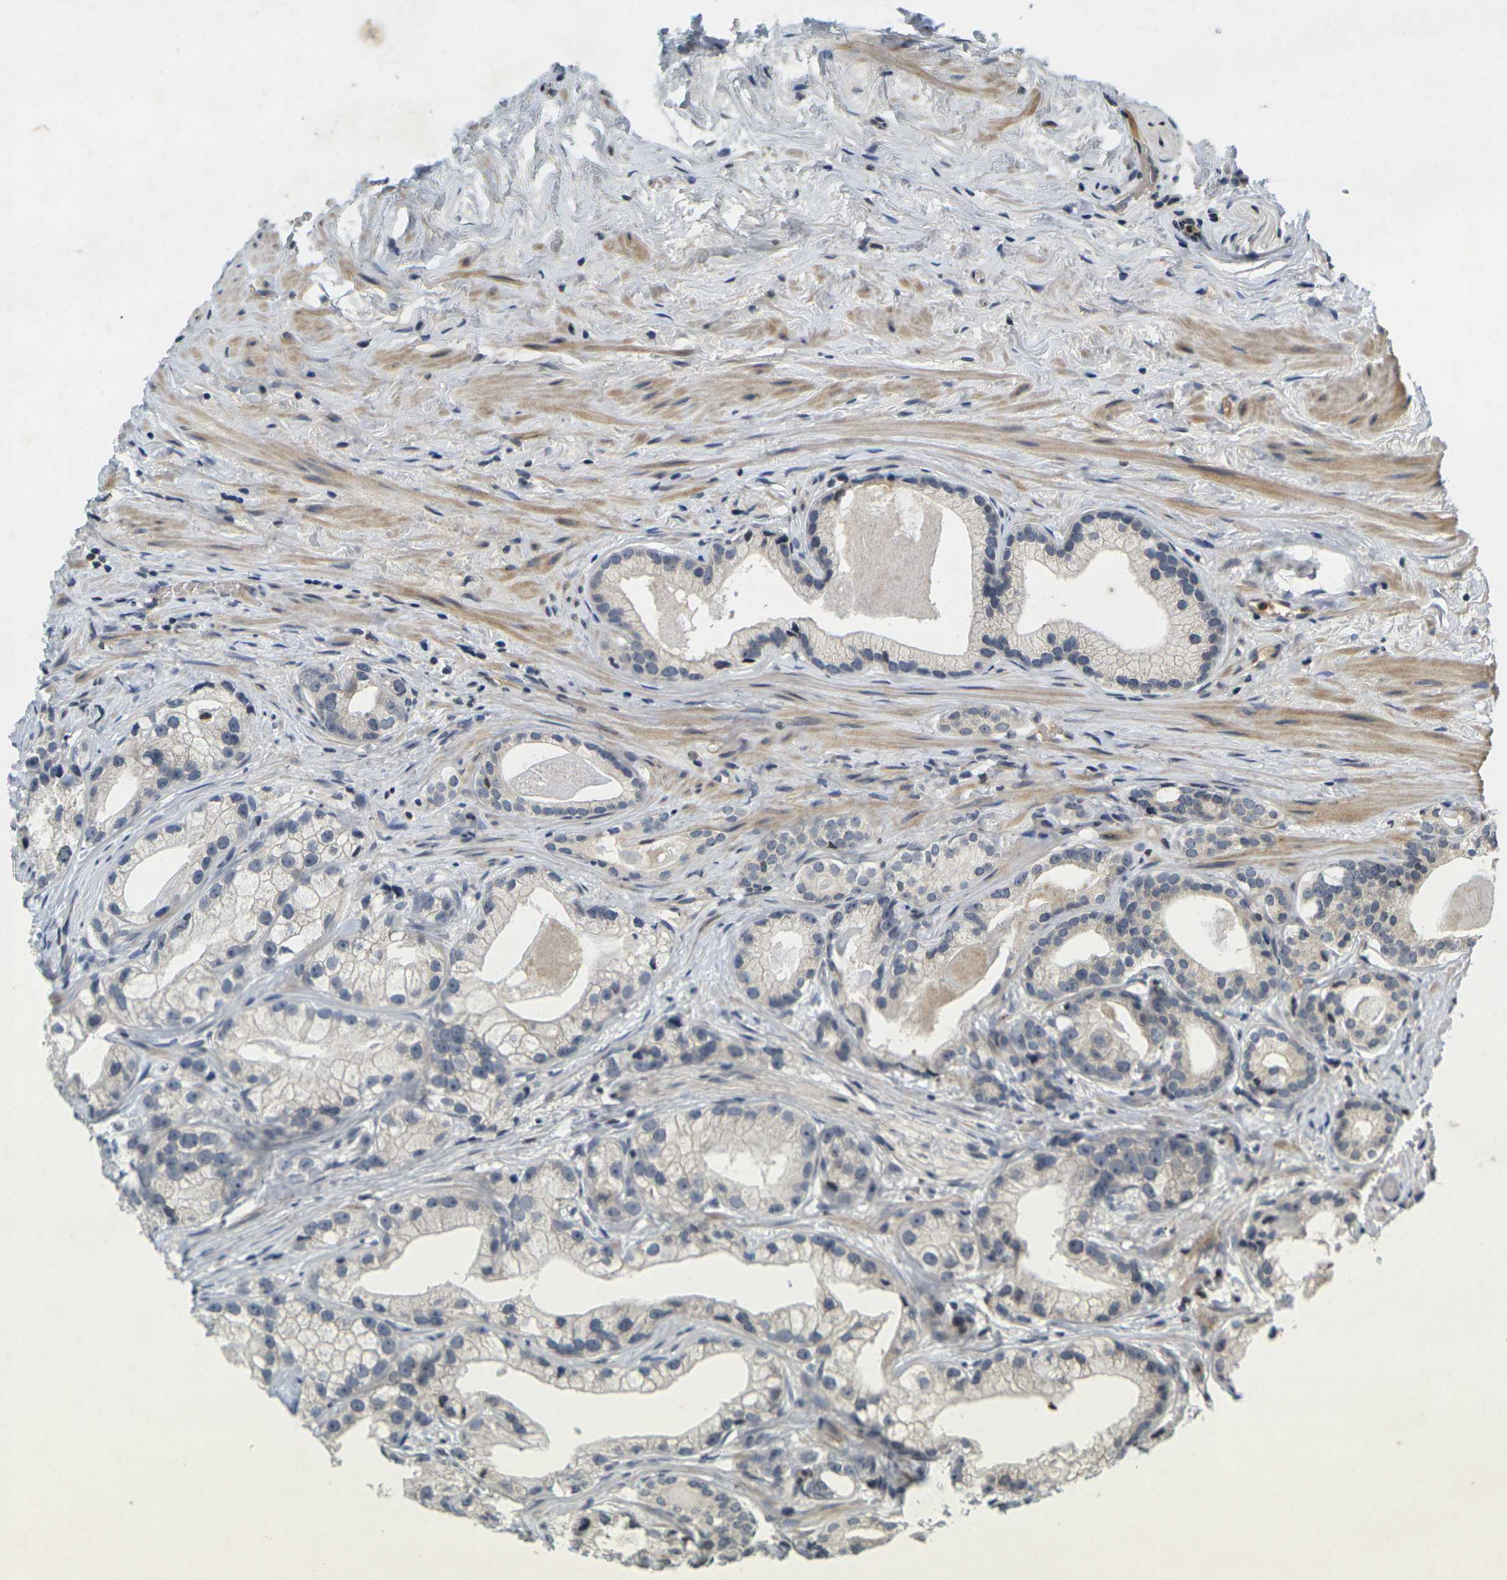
{"staining": {"intensity": "negative", "quantity": "none", "location": "none"}, "tissue": "prostate cancer", "cell_type": "Tumor cells", "image_type": "cancer", "snomed": [{"axis": "morphology", "description": "Adenocarcinoma, Low grade"}, {"axis": "topography", "description": "Prostate"}], "caption": "Immunohistochemical staining of low-grade adenocarcinoma (prostate) displays no significant positivity in tumor cells. Brightfield microscopy of immunohistochemistry (IHC) stained with DAB (brown) and hematoxylin (blue), captured at high magnification.", "gene": "C1QC", "patient": {"sex": "male", "age": 59}}